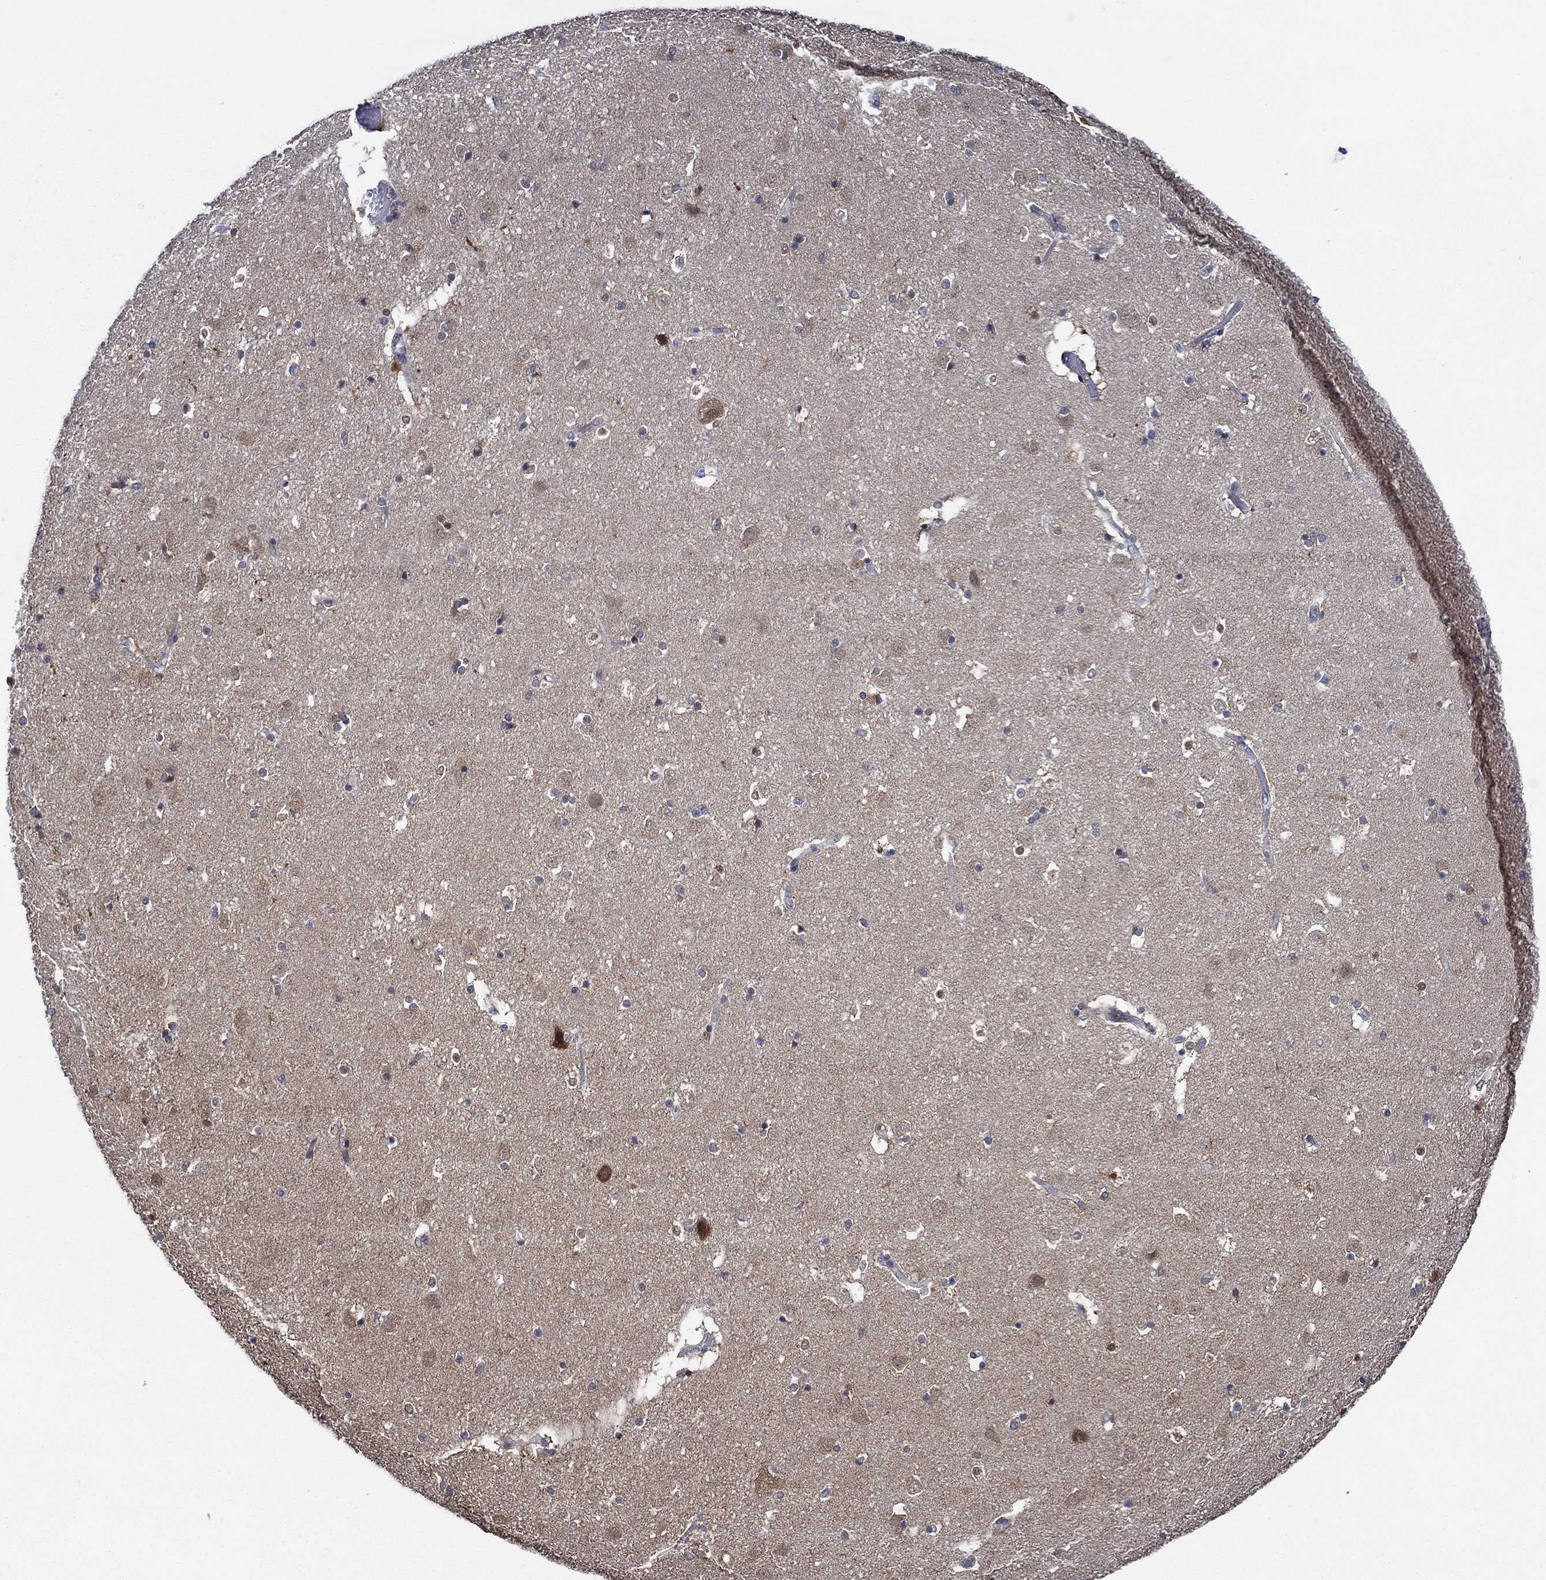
{"staining": {"intensity": "weak", "quantity": "<25%", "location": "cytoplasmic/membranous"}, "tissue": "caudate", "cell_type": "Glial cells", "image_type": "normal", "snomed": [{"axis": "morphology", "description": "Normal tissue, NOS"}, {"axis": "topography", "description": "Lateral ventricle wall"}], "caption": "Caudate stained for a protein using immunohistochemistry (IHC) shows no positivity glial cells.", "gene": "DACT1", "patient": {"sex": "male", "age": 51}}